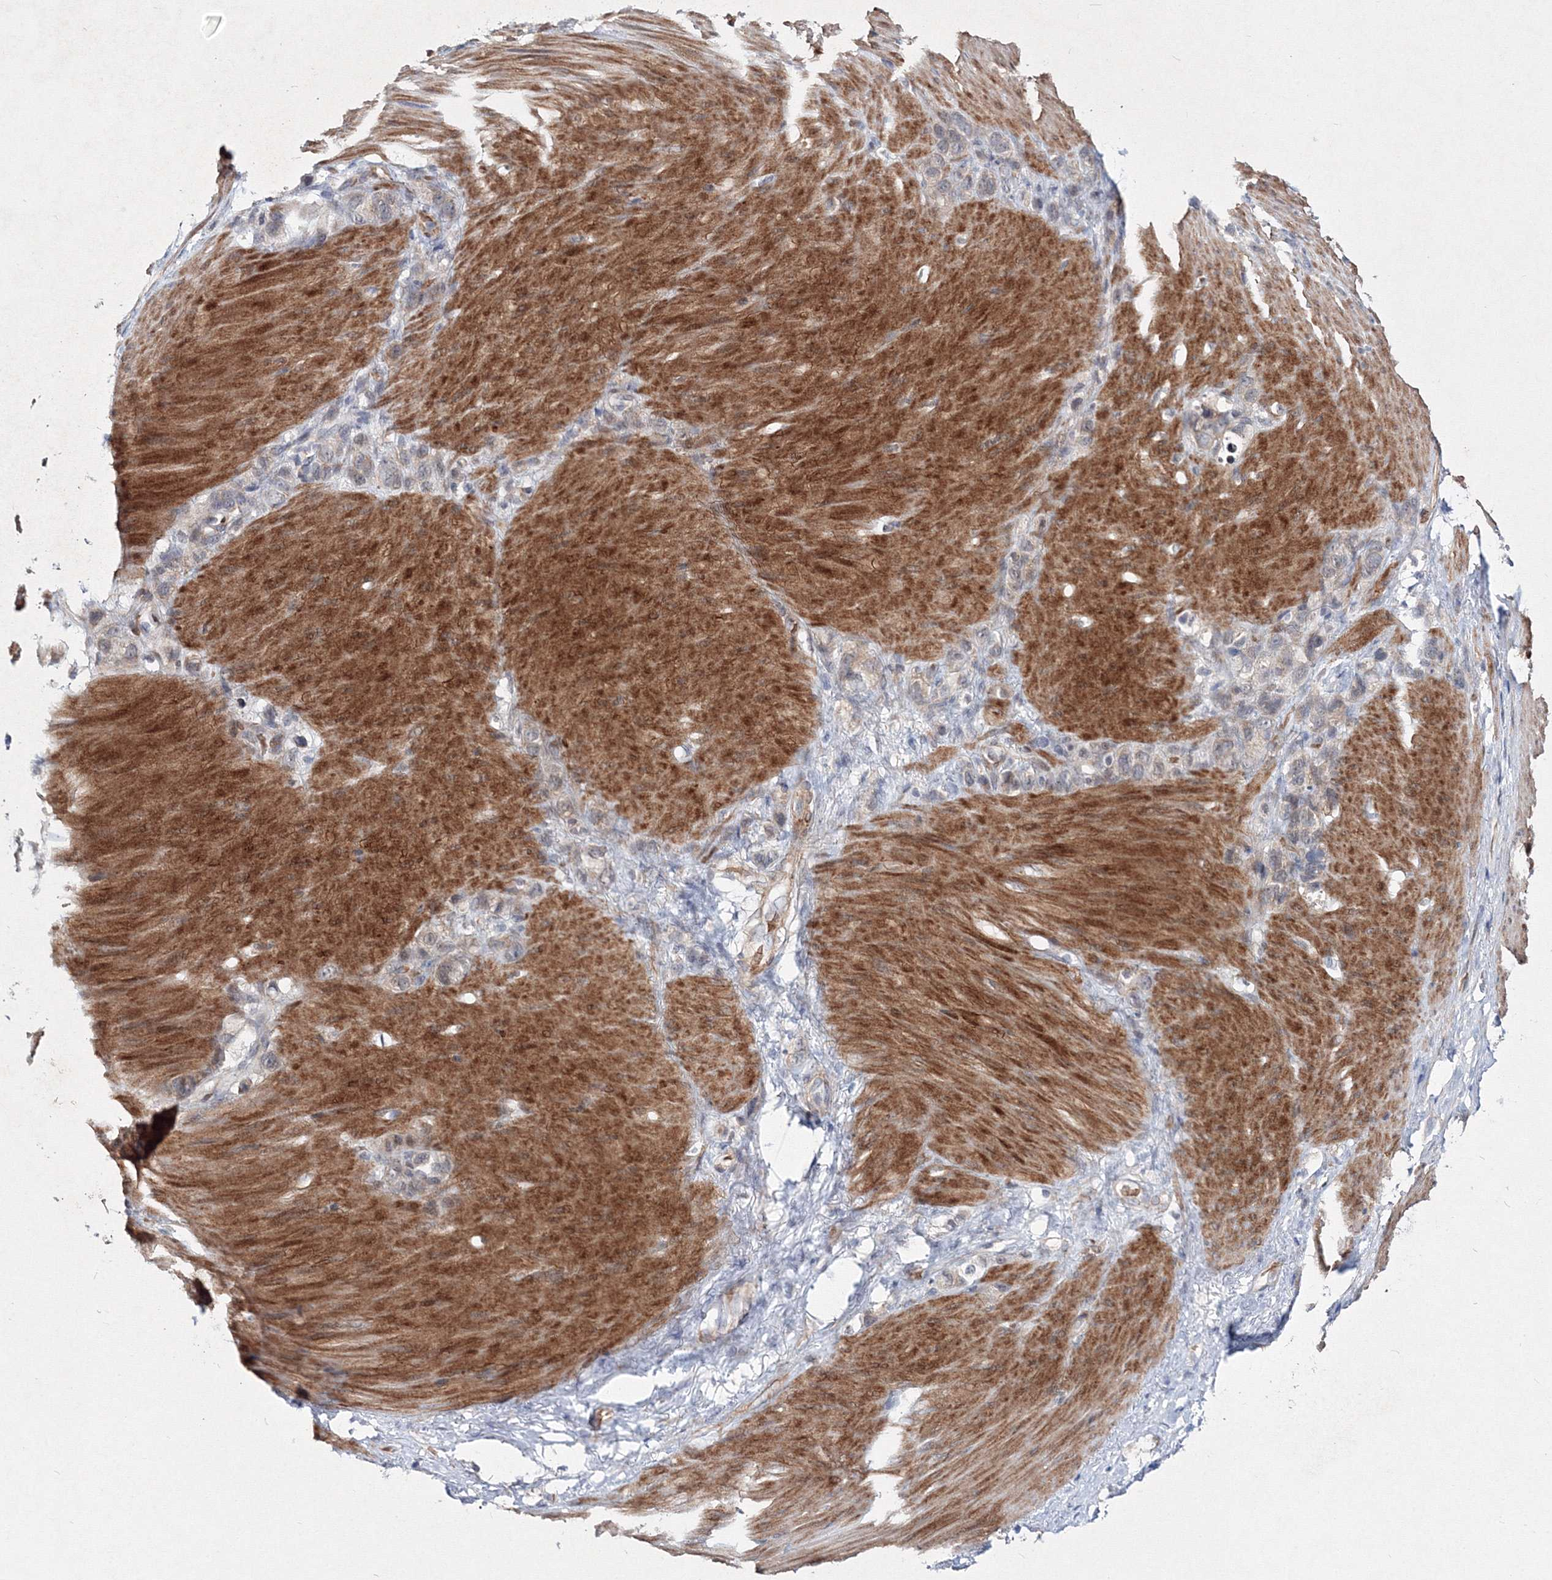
{"staining": {"intensity": "weak", "quantity": "25%-75%", "location": "cytoplasmic/membranous"}, "tissue": "stomach cancer", "cell_type": "Tumor cells", "image_type": "cancer", "snomed": [{"axis": "morphology", "description": "Normal tissue, NOS"}, {"axis": "morphology", "description": "Adenocarcinoma, NOS"}, {"axis": "morphology", "description": "Adenocarcinoma, High grade"}, {"axis": "topography", "description": "Stomach, upper"}, {"axis": "topography", "description": "Stomach"}], "caption": "A low amount of weak cytoplasmic/membranous expression is appreciated in about 25%-75% of tumor cells in stomach cancer (high-grade adenocarcinoma) tissue. (brown staining indicates protein expression, while blue staining denotes nuclei).", "gene": "C11orf52", "patient": {"sex": "female", "age": 65}}